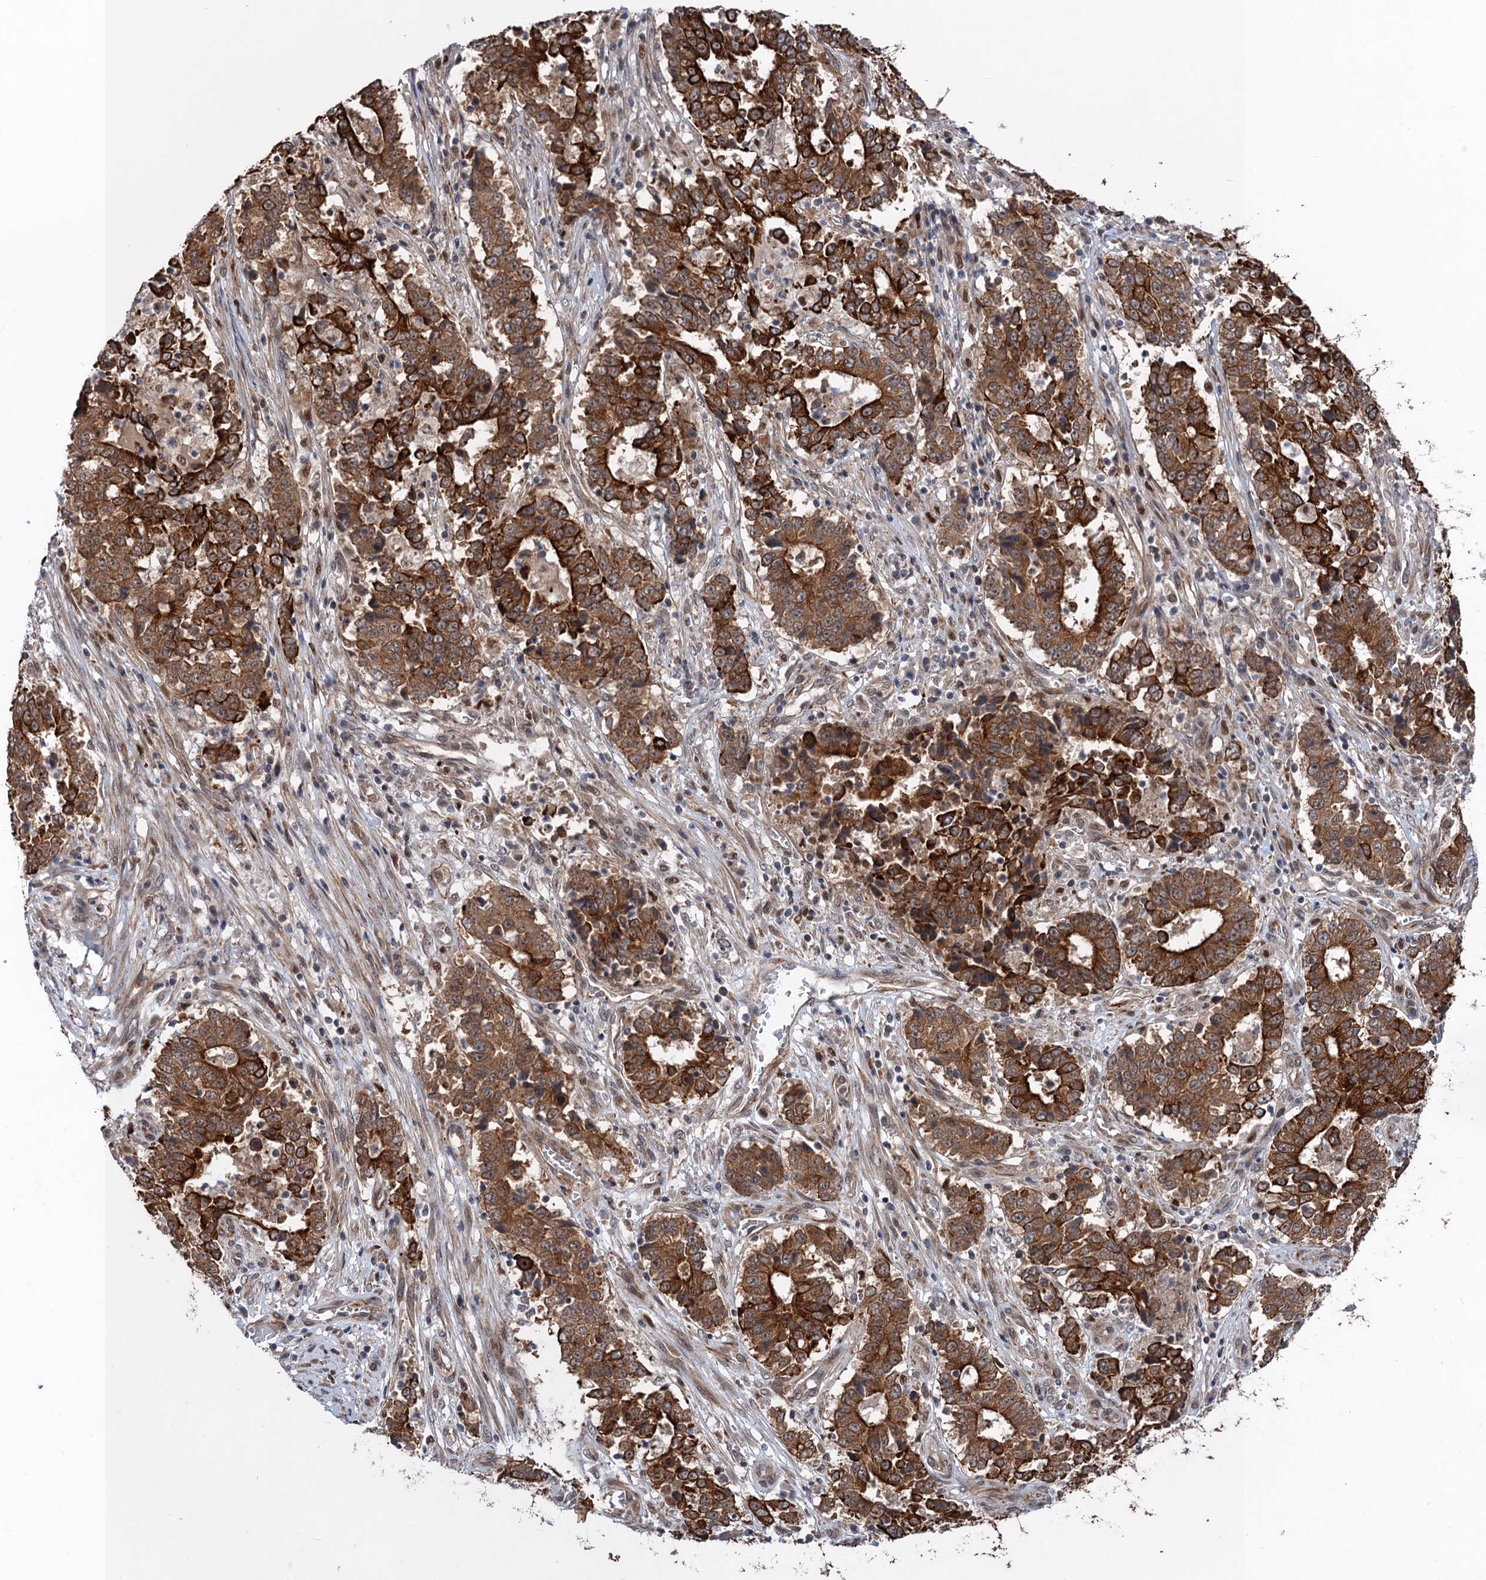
{"staining": {"intensity": "strong", "quantity": ">75%", "location": "cytoplasmic/membranous"}, "tissue": "stomach cancer", "cell_type": "Tumor cells", "image_type": "cancer", "snomed": [{"axis": "morphology", "description": "Adenocarcinoma, NOS"}, {"axis": "topography", "description": "Stomach"}], "caption": "Protein expression analysis of human stomach cancer (adenocarcinoma) reveals strong cytoplasmic/membranous positivity in approximately >75% of tumor cells.", "gene": "TTC31", "patient": {"sex": "male", "age": 59}}